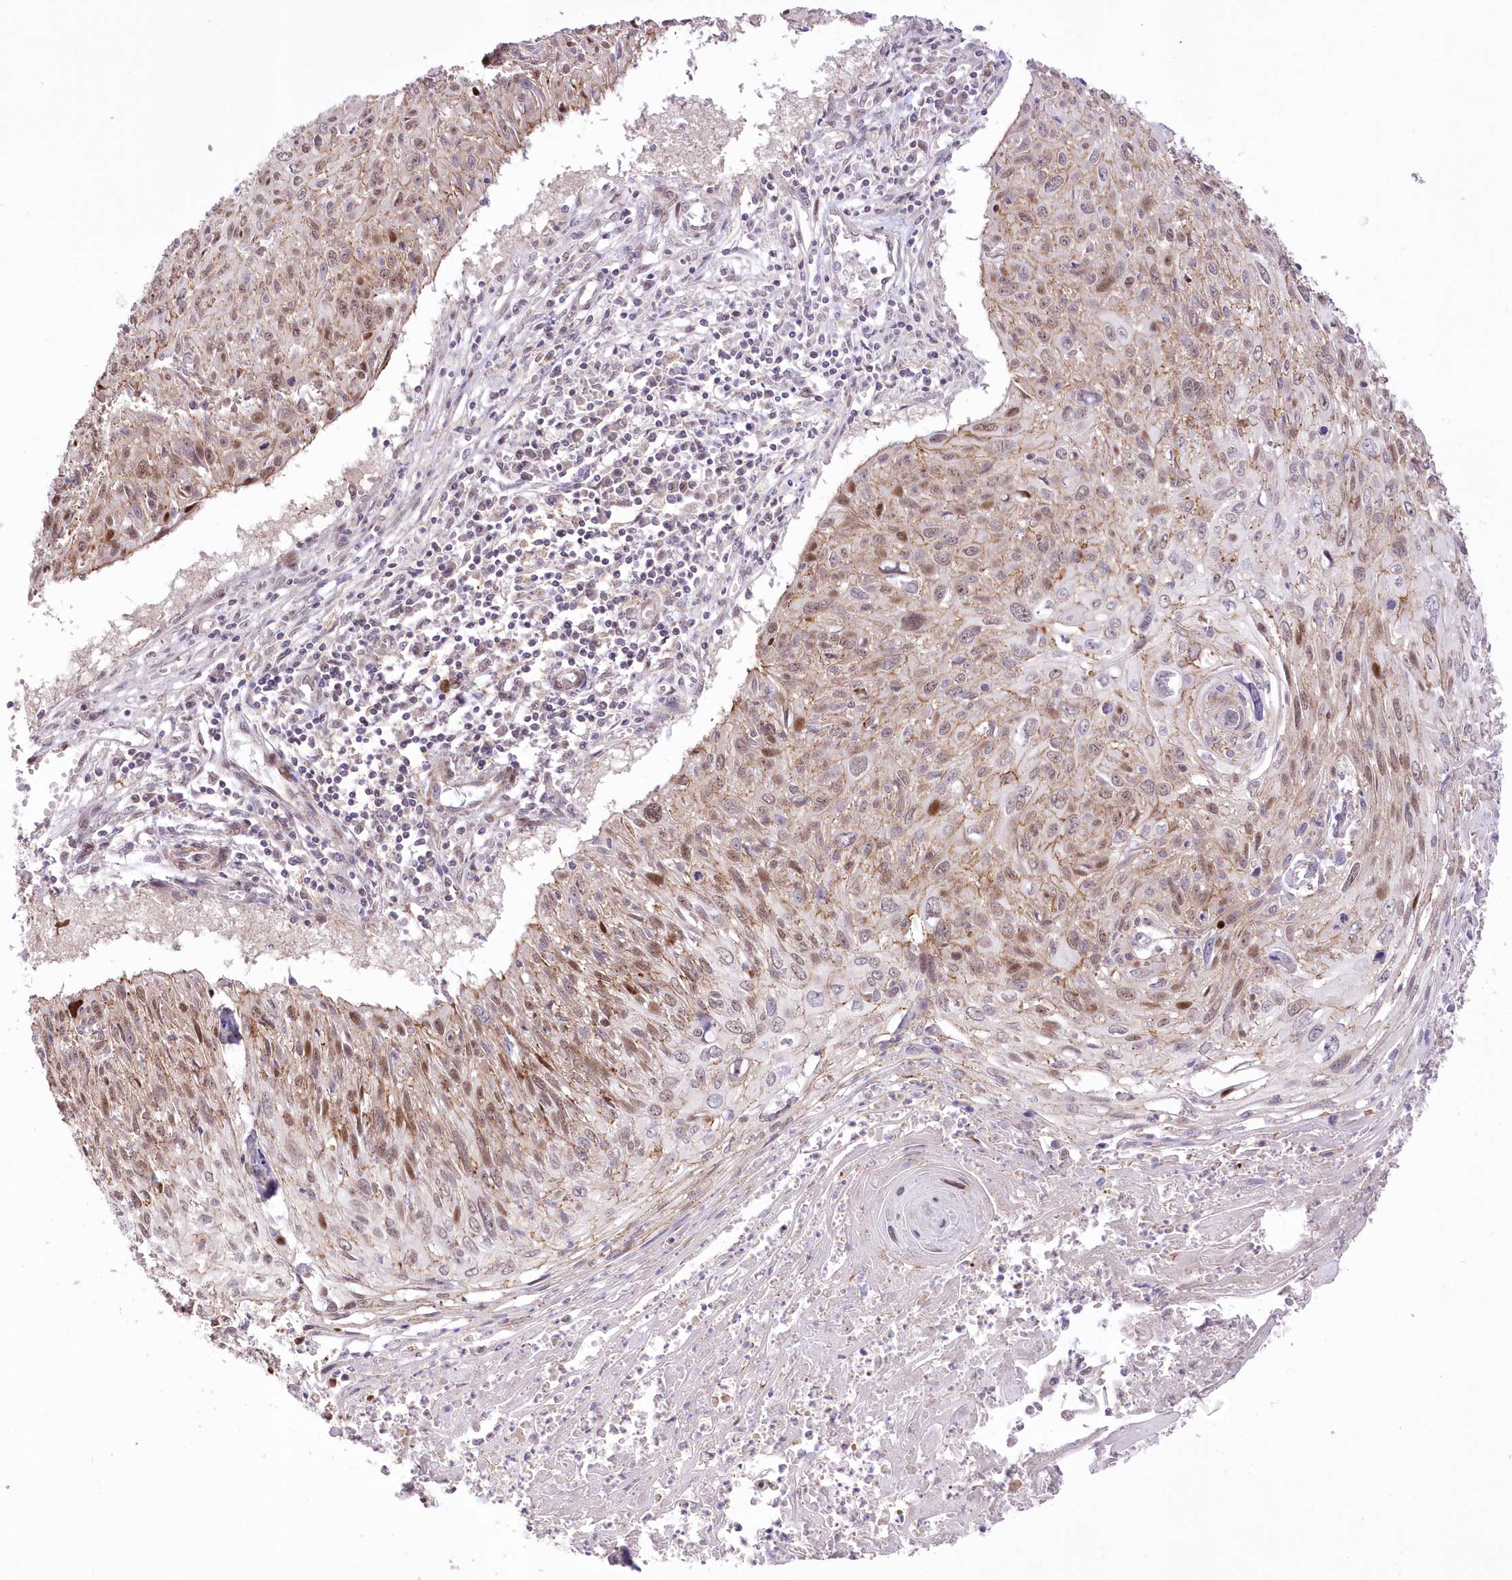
{"staining": {"intensity": "moderate", "quantity": "25%-75%", "location": "cytoplasmic/membranous,nuclear"}, "tissue": "cervical cancer", "cell_type": "Tumor cells", "image_type": "cancer", "snomed": [{"axis": "morphology", "description": "Squamous cell carcinoma, NOS"}, {"axis": "topography", "description": "Cervix"}], "caption": "Immunohistochemistry (IHC) histopathology image of neoplastic tissue: squamous cell carcinoma (cervical) stained using IHC displays medium levels of moderate protein expression localized specifically in the cytoplasmic/membranous and nuclear of tumor cells, appearing as a cytoplasmic/membranous and nuclear brown color.", "gene": "FAM241B", "patient": {"sex": "female", "age": 51}}